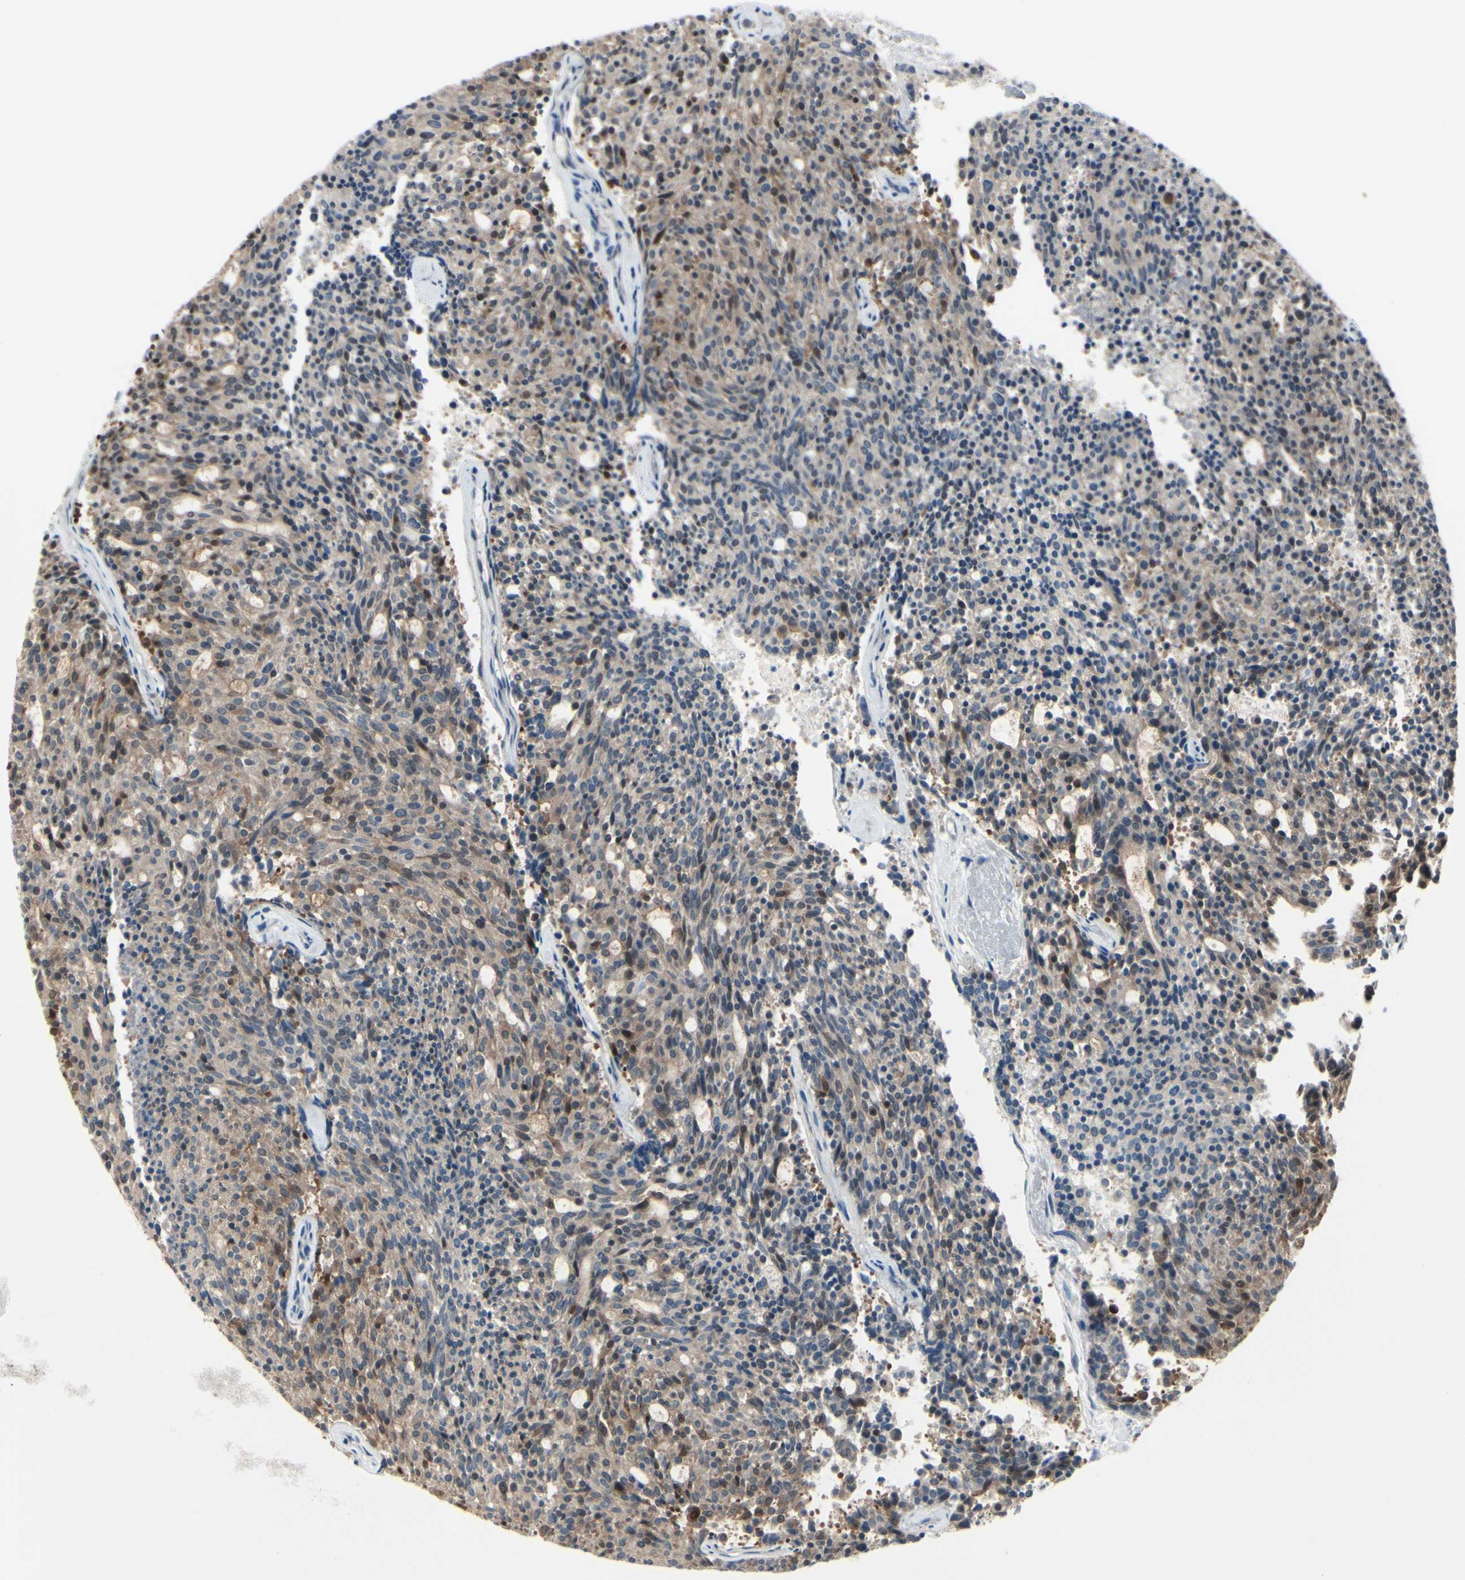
{"staining": {"intensity": "weak", "quantity": "25%-75%", "location": "cytoplasmic/membranous"}, "tissue": "carcinoid", "cell_type": "Tumor cells", "image_type": "cancer", "snomed": [{"axis": "morphology", "description": "Carcinoid, malignant, NOS"}, {"axis": "topography", "description": "Pancreas"}], "caption": "Protein staining of carcinoid tissue displays weak cytoplasmic/membranous staining in approximately 25%-75% of tumor cells.", "gene": "SLC9A3R1", "patient": {"sex": "female", "age": 54}}